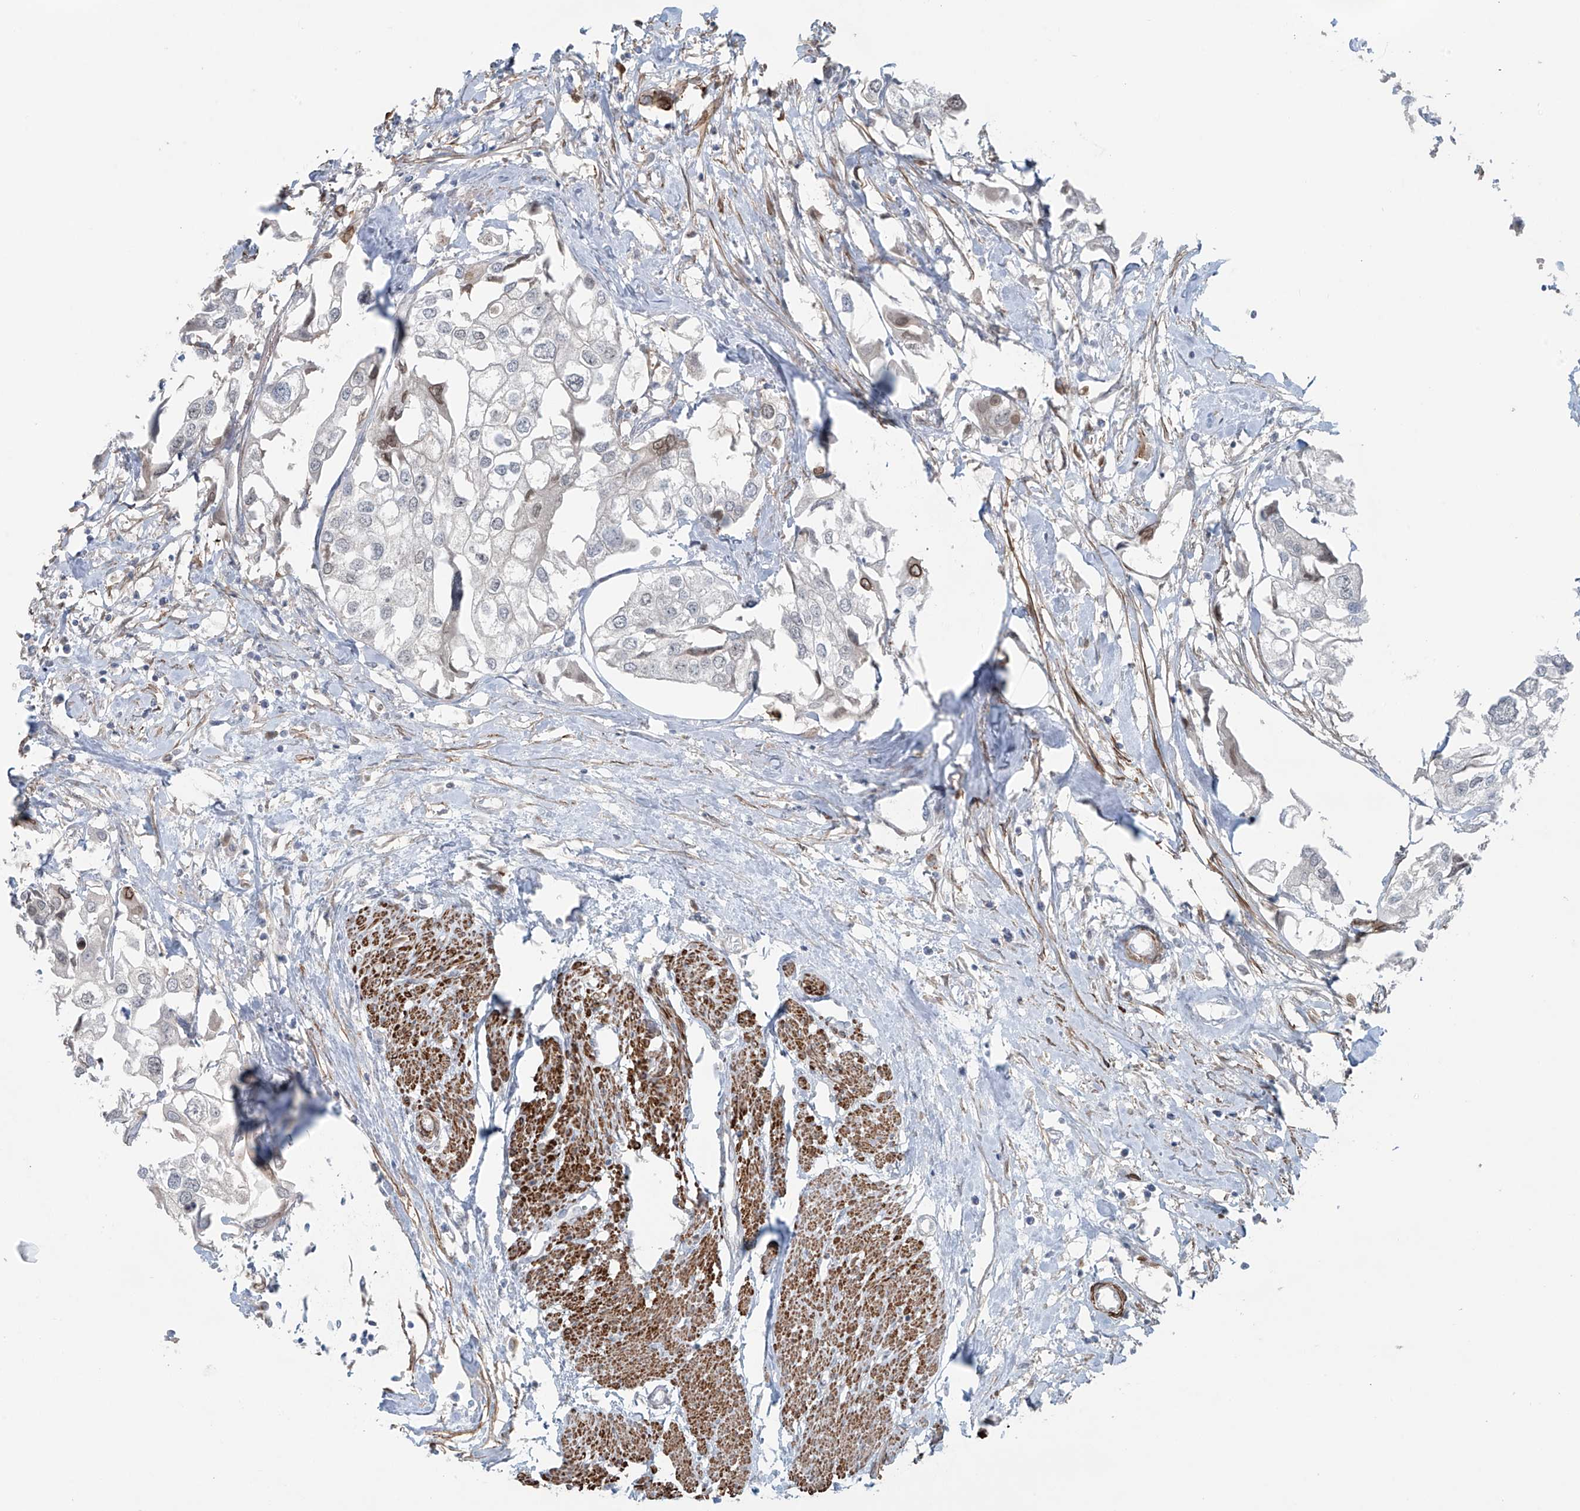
{"staining": {"intensity": "negative", "quantity": "none", "location": "none"}, "tissue": "urothelial cancer", "cell_type": "Tumor cells", "image_type": "cancer", "snomed": [{"axis": "morphology", "description": "Urothelial carcinoma, High grade"}, {"axis": "topography", "description": "Urinary bladder"}], "caption": "Protein analysis of urothelial cancer displays no significant positivity in tumor cells.", "gene": "RASGEF1A", "patient": {"sex": "male", "age": 64}}